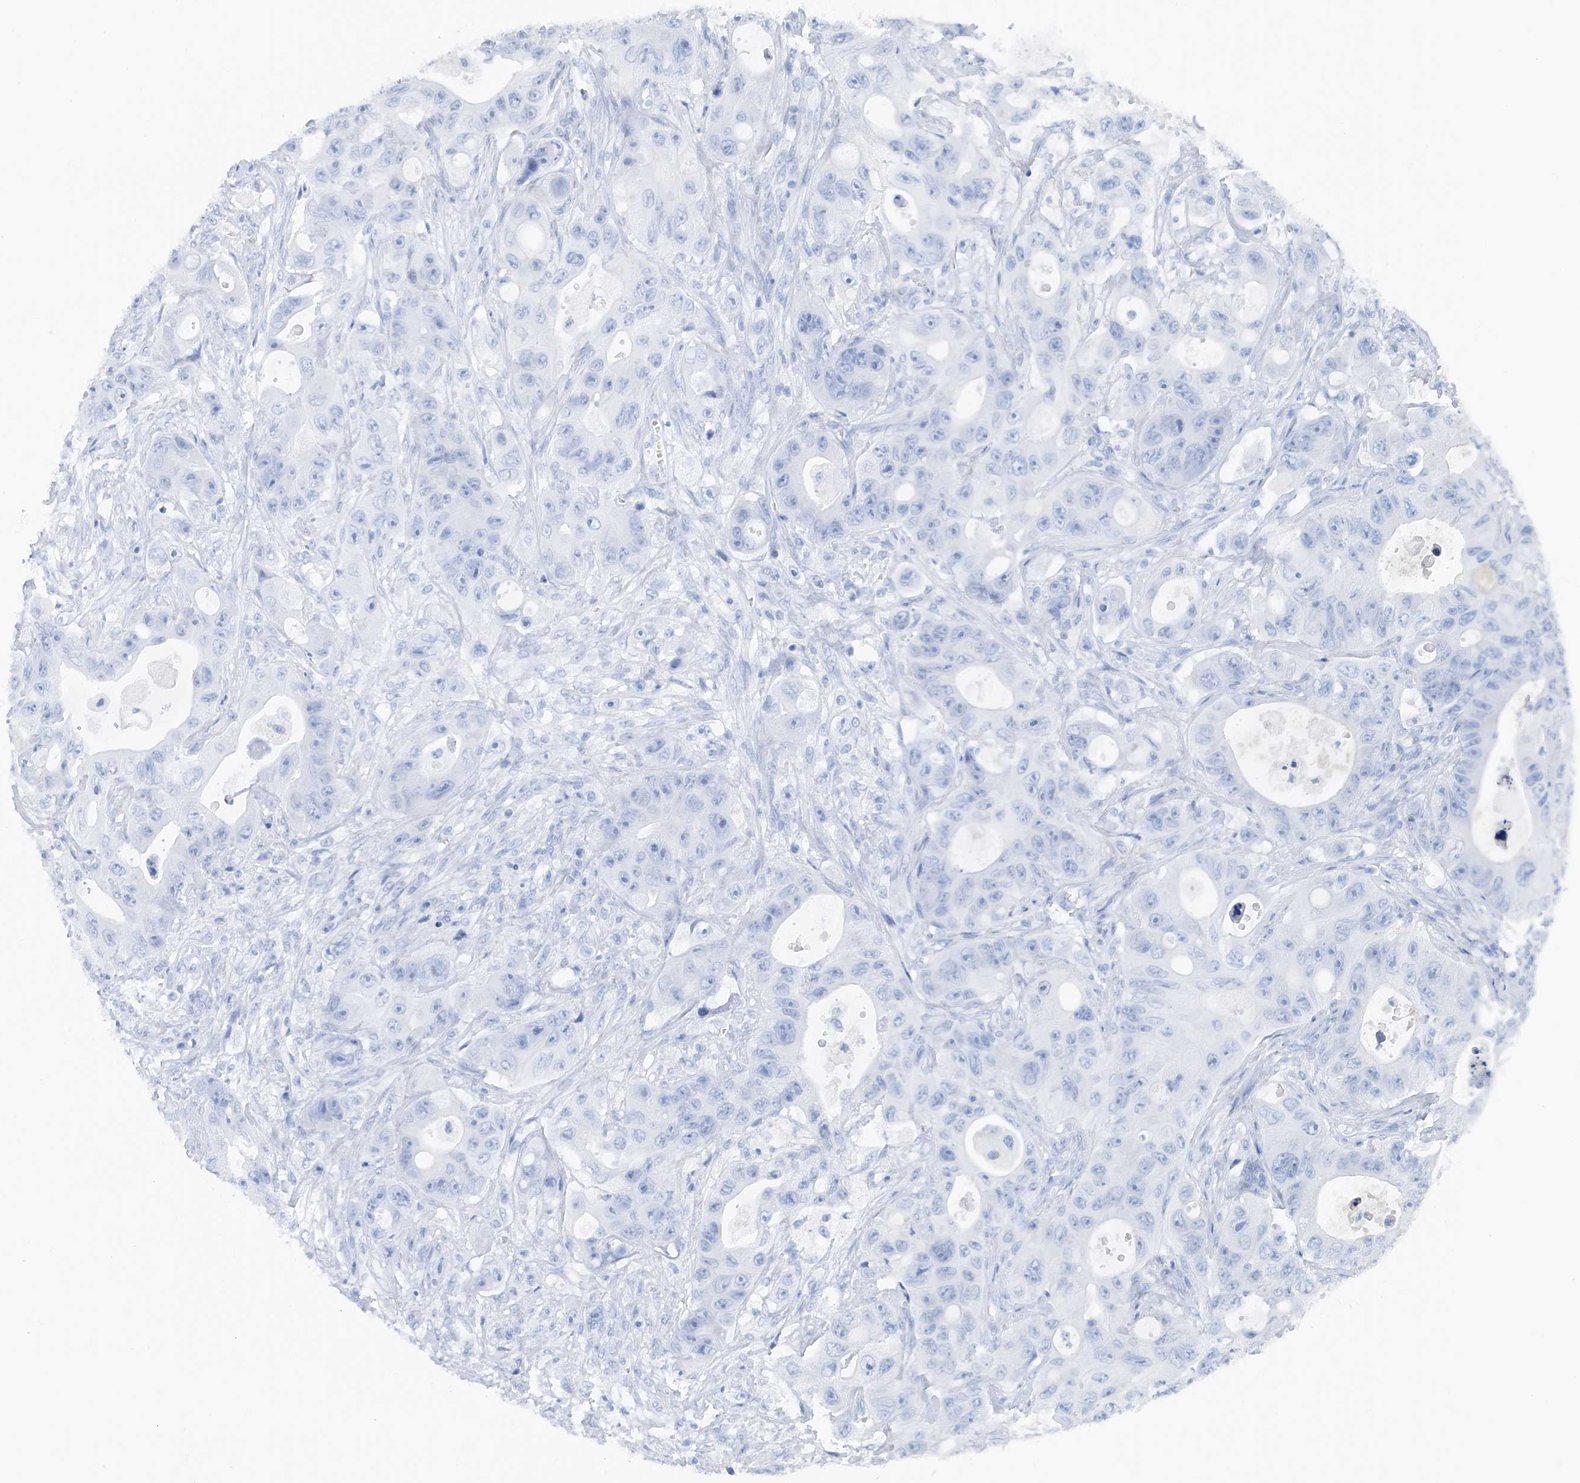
{"staining": {"intensity": "negative", "quantity": "none", "location": "none"}, "tissue": "colorectal cancer", "cell_type": "Tumor cells", "image_type": "cancer", "snomed": [{"axis": "morphology", "description": "Adenocarcinoma, NOS"}, {"axis": "topography", "description": "Colon"}], "caption": "Photomicrograph shows no significant protein positivity in tumor cells of colorectal cancer (adenocarcinoma).", "gene": "CTRL", "patient": {"sex": "female", "age": 46}}